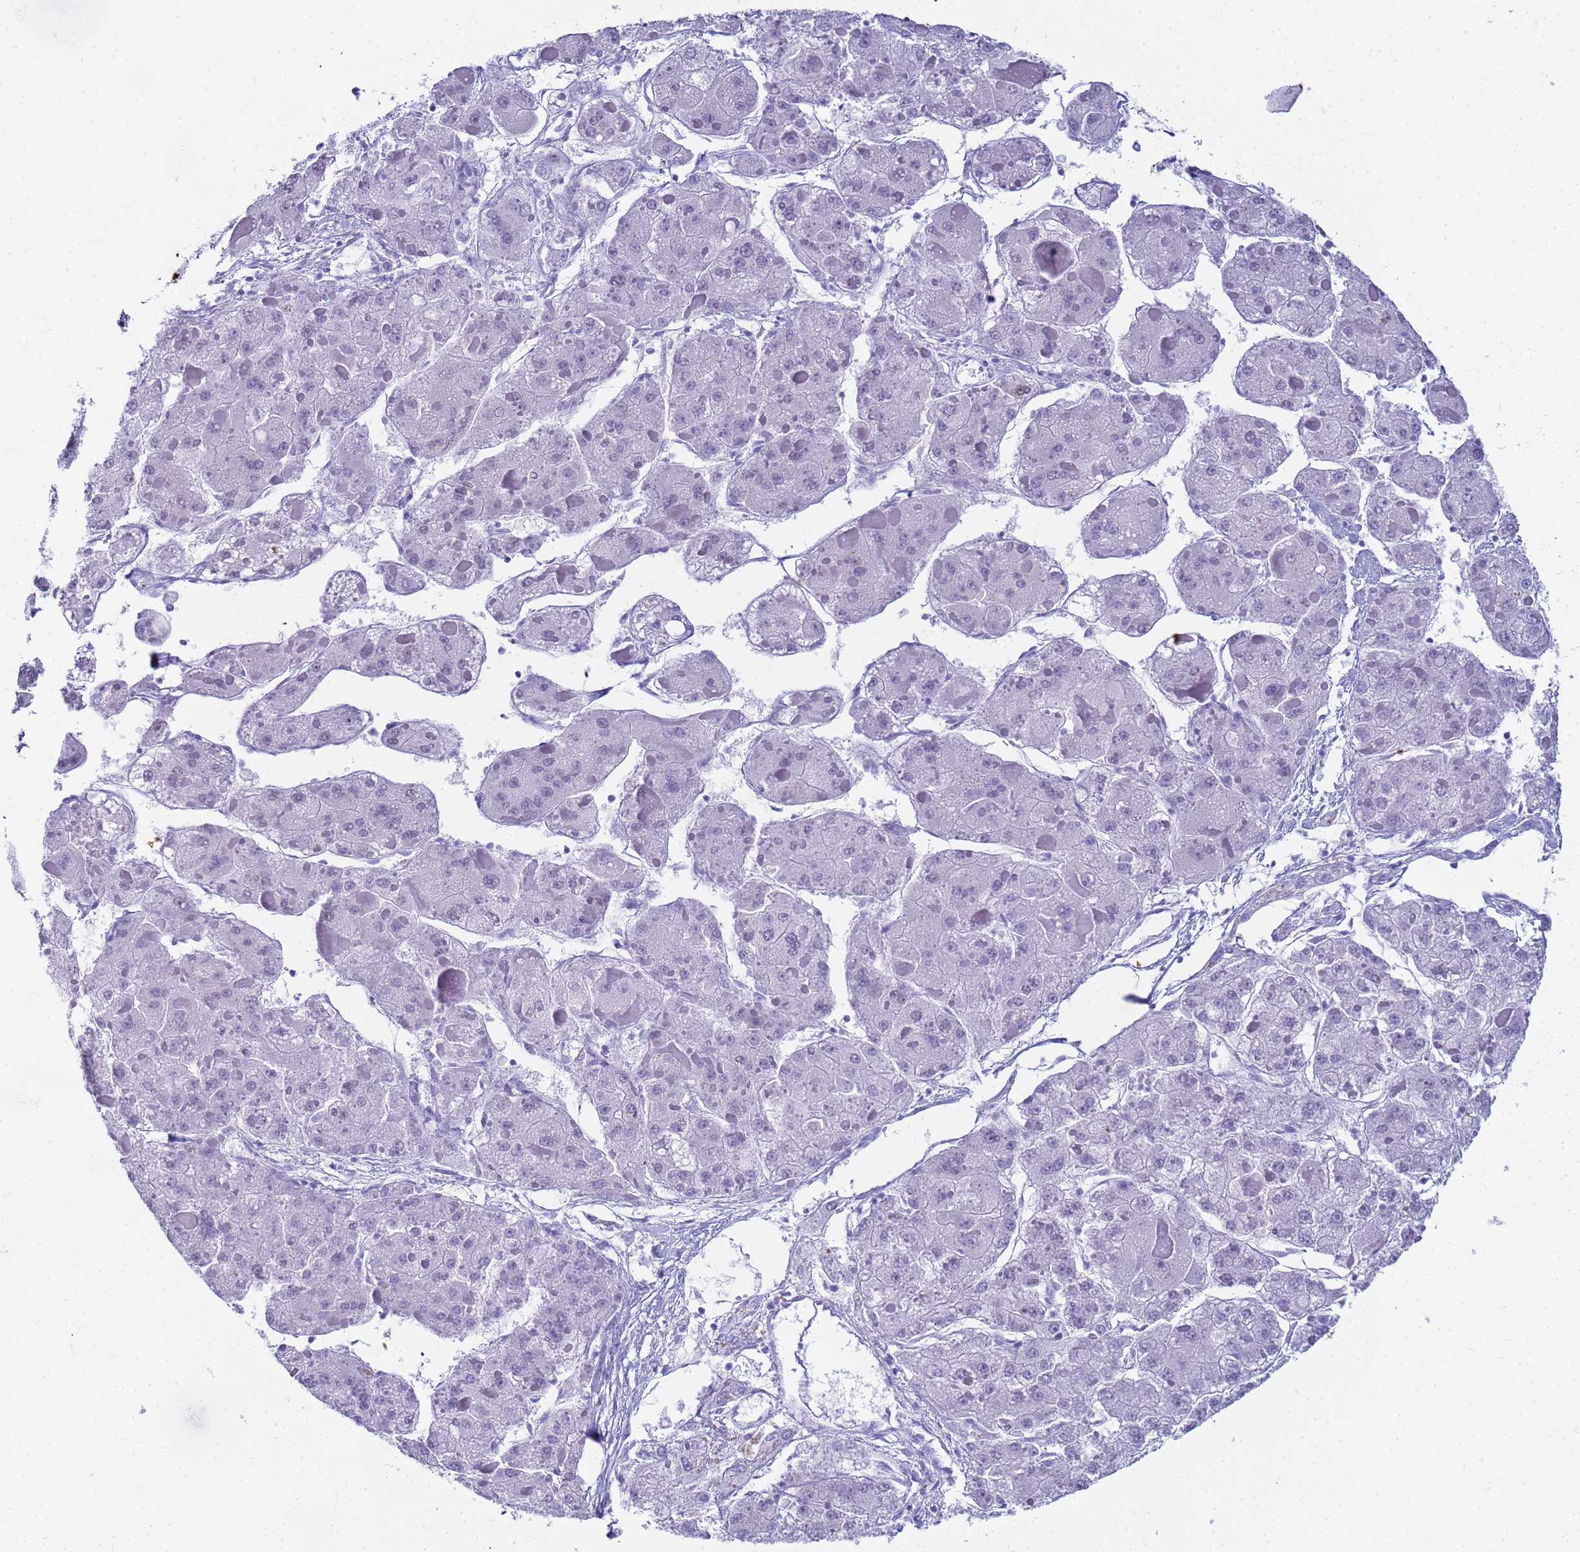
{"staining": {"intensity": "negative", "quantity": "none", "location": "none"}, "tissue": "liver cancer", "cell_type": "Tumor cells", "image_type": "cancer", "snomed": [{"axis": "morphology", "description": "Carcinoma, Hepatocellular, NOS"}, {"axis": "topography", "description": "Liver"}], "caption": "Tumor cells are negative for brown protein staining in liver cancer (hepatocellular carcinoma).", "gene": "SLC7A9", "patient": {"sex": "female", "age": 73}}